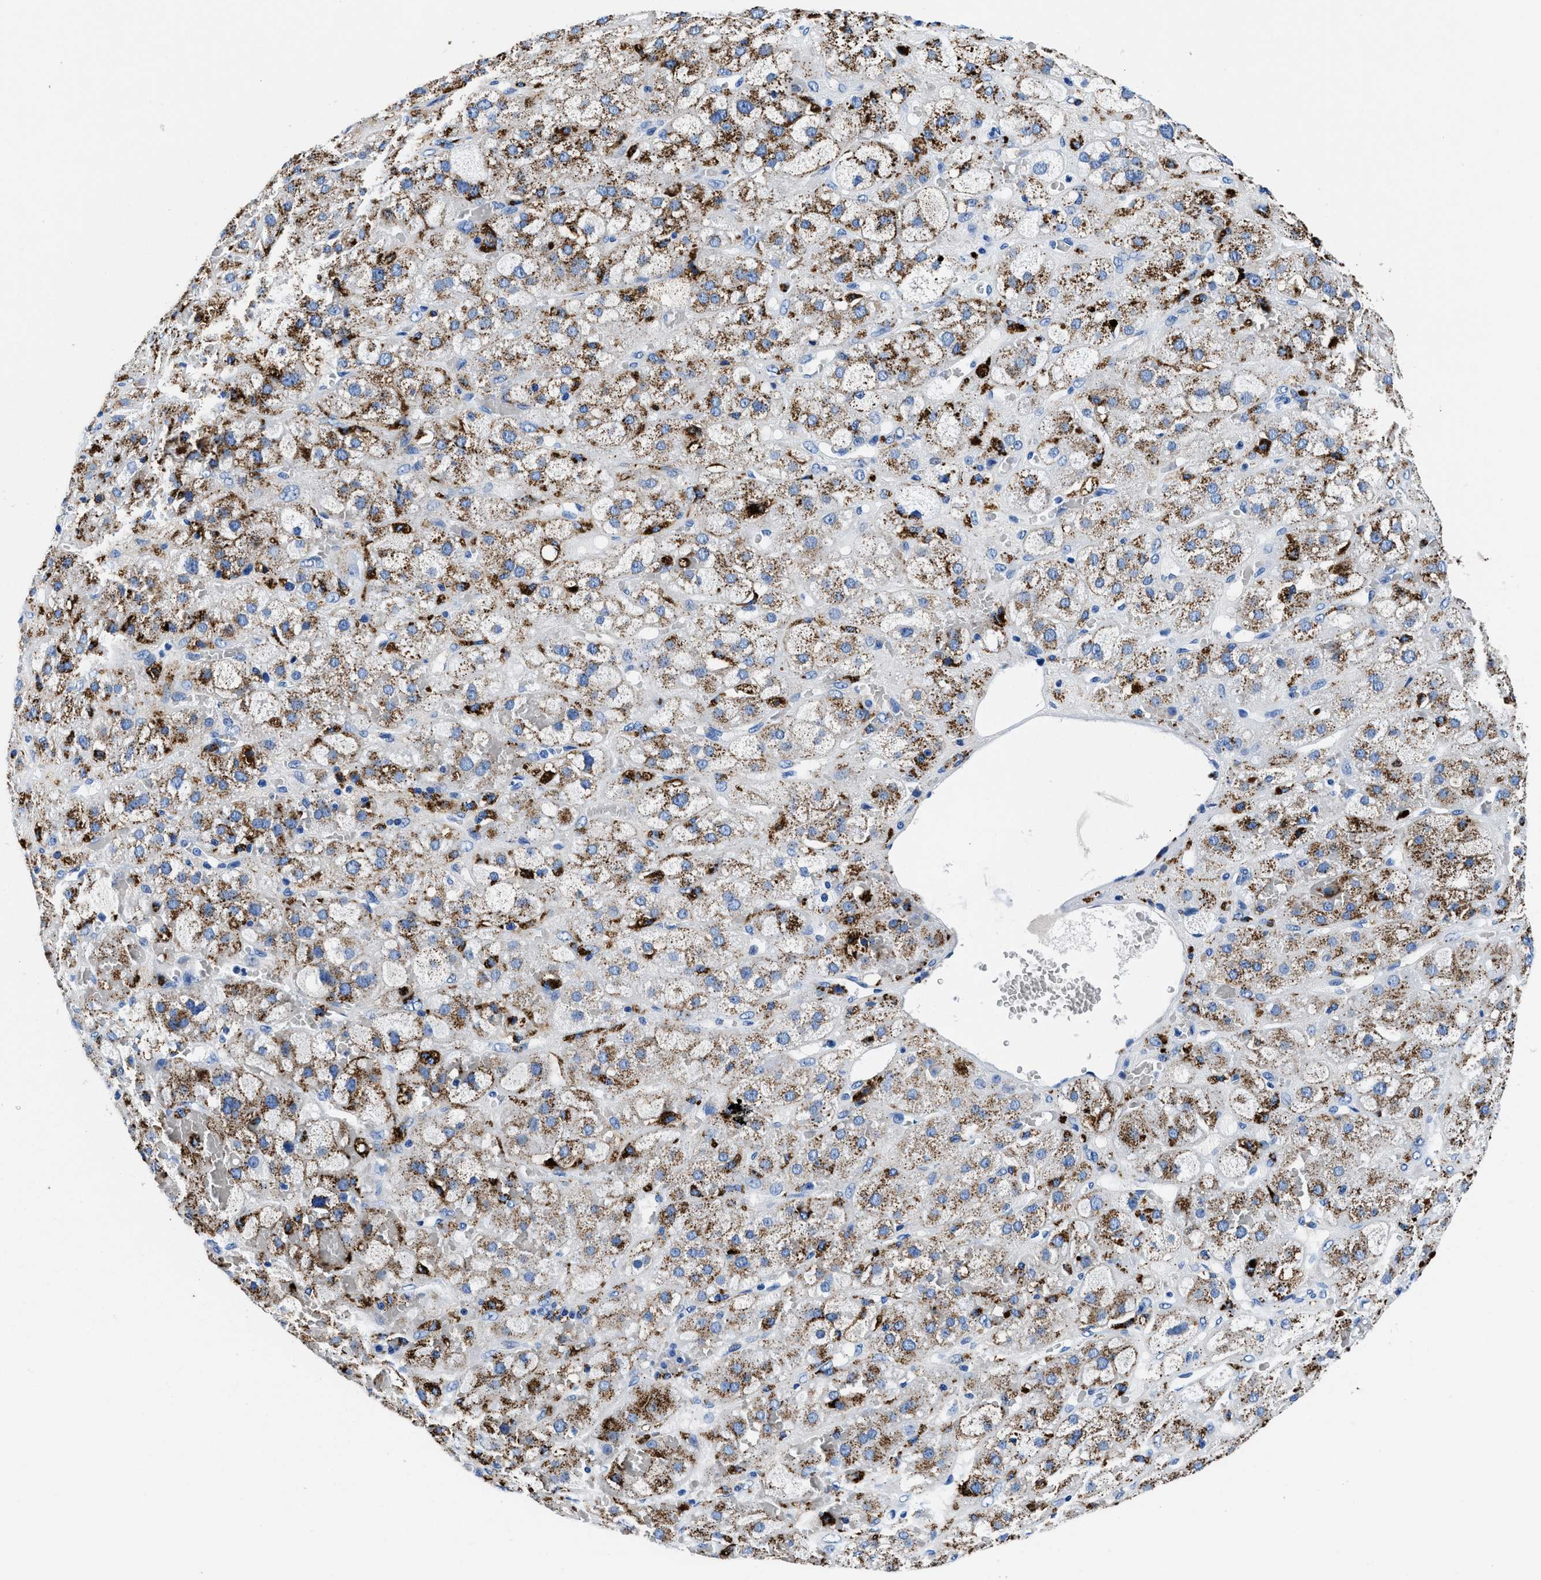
{"staining": {"intensity": "strong", "quantity": "25%-75%", "location": "cytoplasmic/membranous"}, "tissue": "adrenal gland", "cell_type": "Glandular cells", "image_type": "normal", "snomed": [{"axis": "morphology", "description": "Normal tissue, NOS"}, {"axis": "topography", "description": "Adrenal gland"}], "caption": "Benign adrenal gland reveals strong cytoplasmic/membranous positivity in approximately 25%-75% of glandular cells, visualized by immunohistochemistry.", "gene": "OR14K1", "patient": {"sex": "female", "age": 47}}